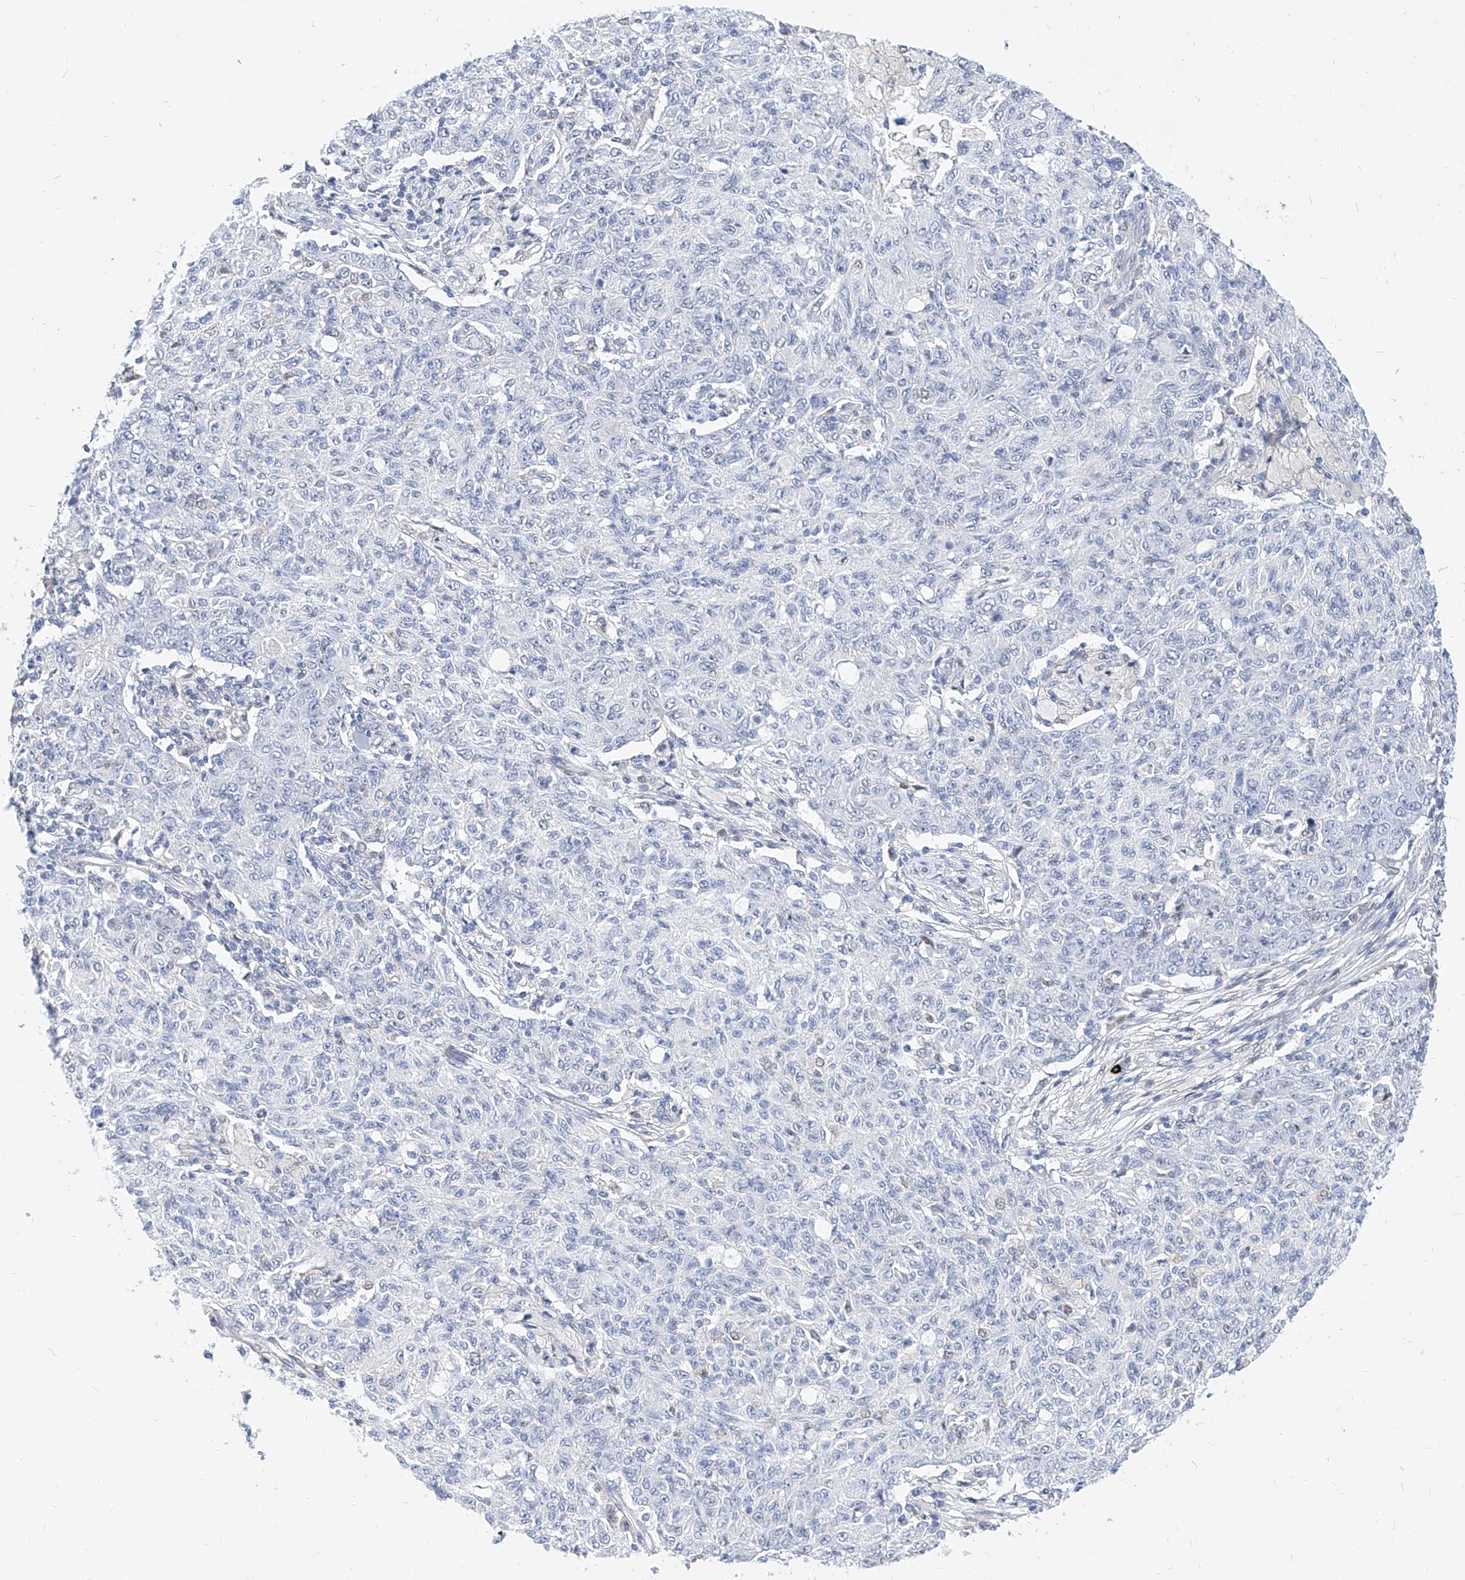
{"staining": {"intensity": "negative", "quantity": "none", "location": "none"}, "tissue": "ovarian cancer", "cell_type": "Tumor cells", "image_type": "cancer", "snomed": [{"axis": "morphology", "description": "Carcinoma, endometroid"}, {"axis": "topography", "description": "Ovary"}], "caption": "Protein analysis of ovarian cancer (endometroid carcinoma) displays no significant positivity in tumor cells.", "gene": "MX2", "patient": {"sex": "female", "age": 42}}